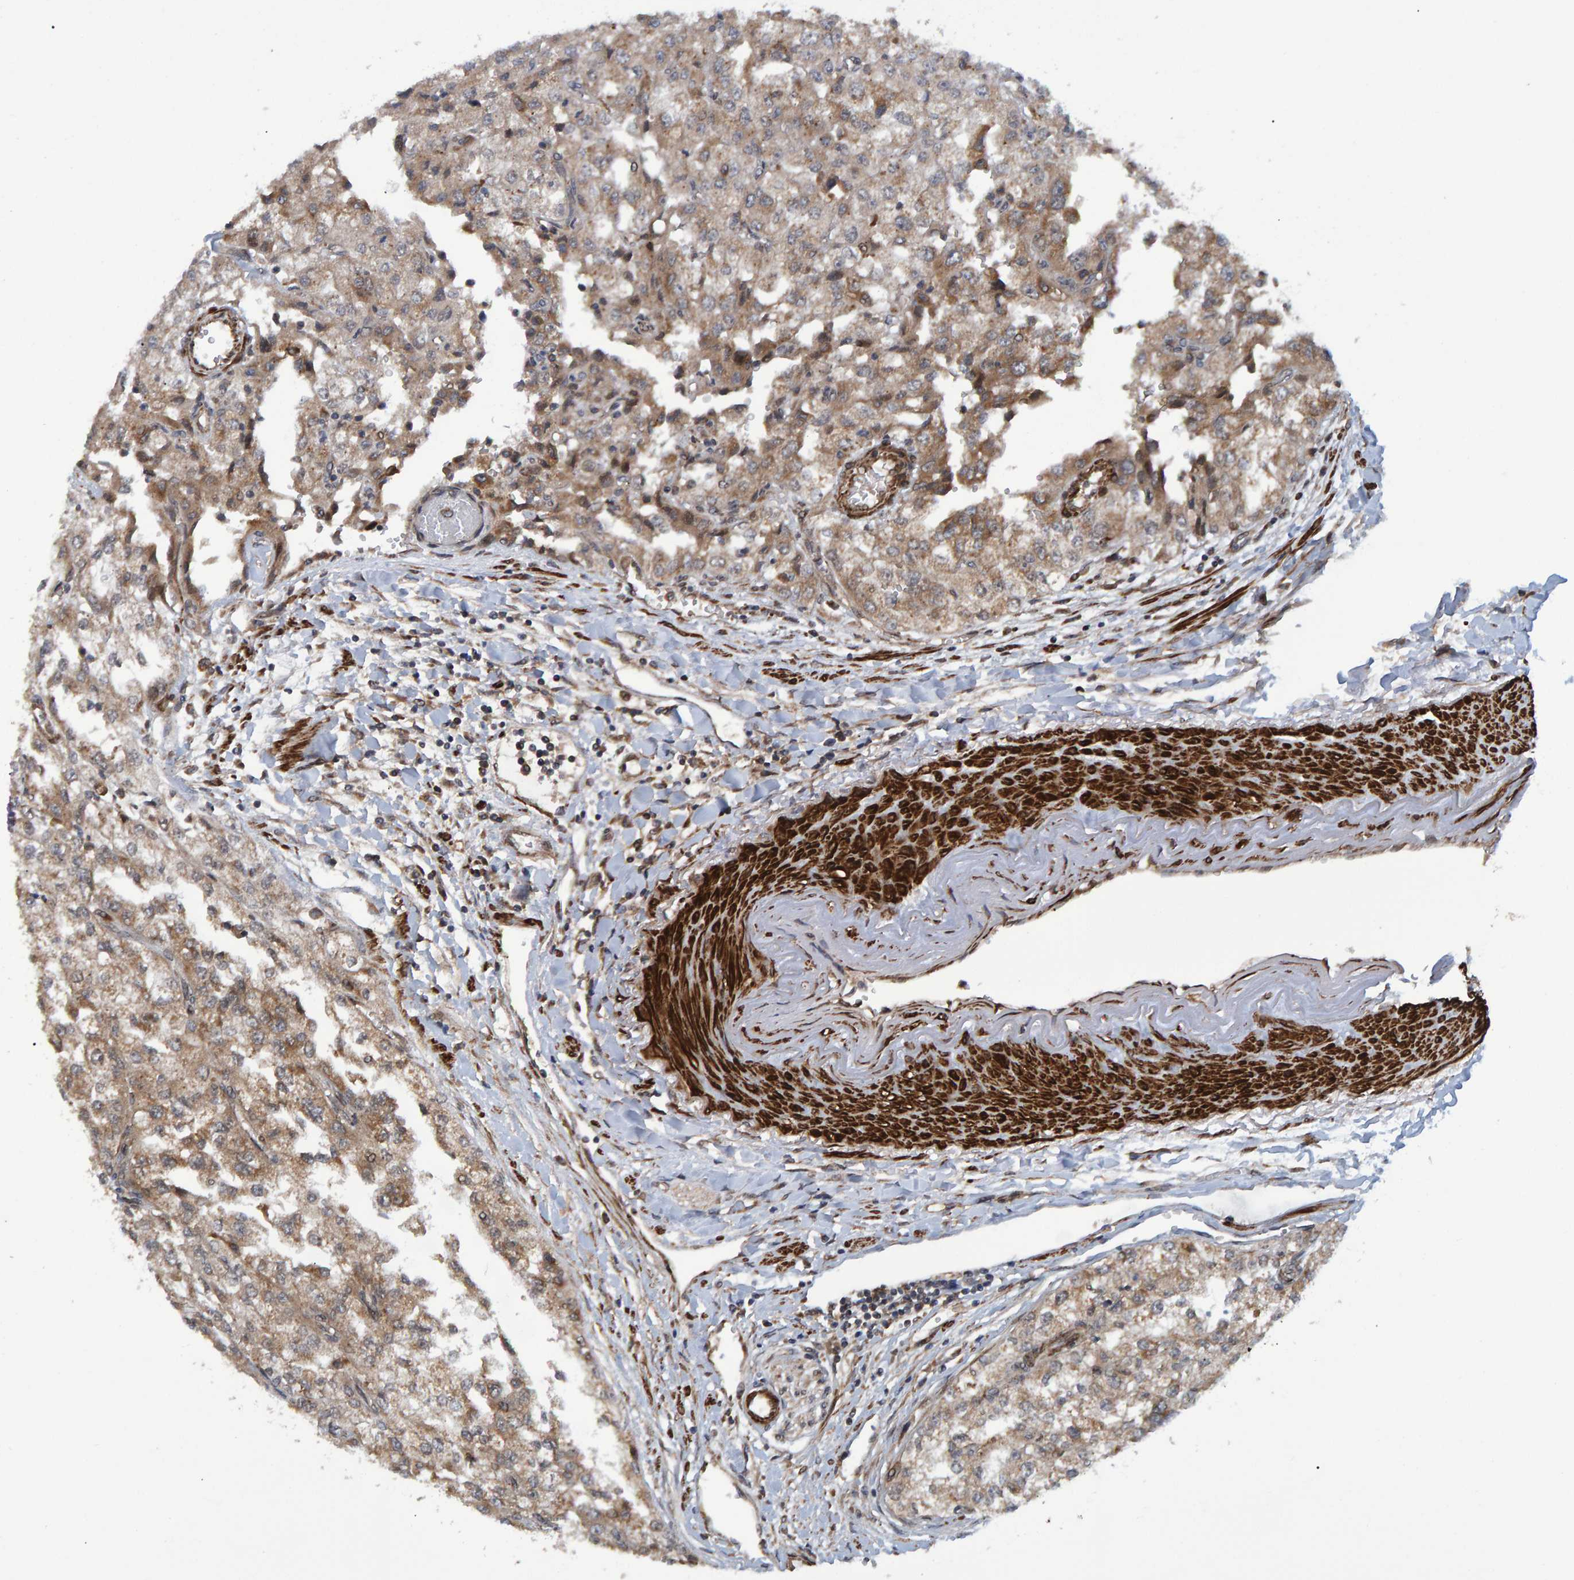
{"staining": {"intensity": "weak", "quantity": ">75%", "location": "cytoplasmic/membranous"}, "tissue": "renal cancer", "cell_type": "Tumor cells", "image_type": "cancer", "snomed": [{"axis": "morphology", "description": "Adenocarcinoma, NOS"}, {"axis": "topography", "description": "Kidney"}], "caption": "This image reveals immunohistochemistry staining of human renal adenocarcinoma, with low weak cytoplasmic/membranous staining in about >75% of tumor cells.", "gene": "ATP6V1H", "patient": {"sex": "female", "age": 54}}